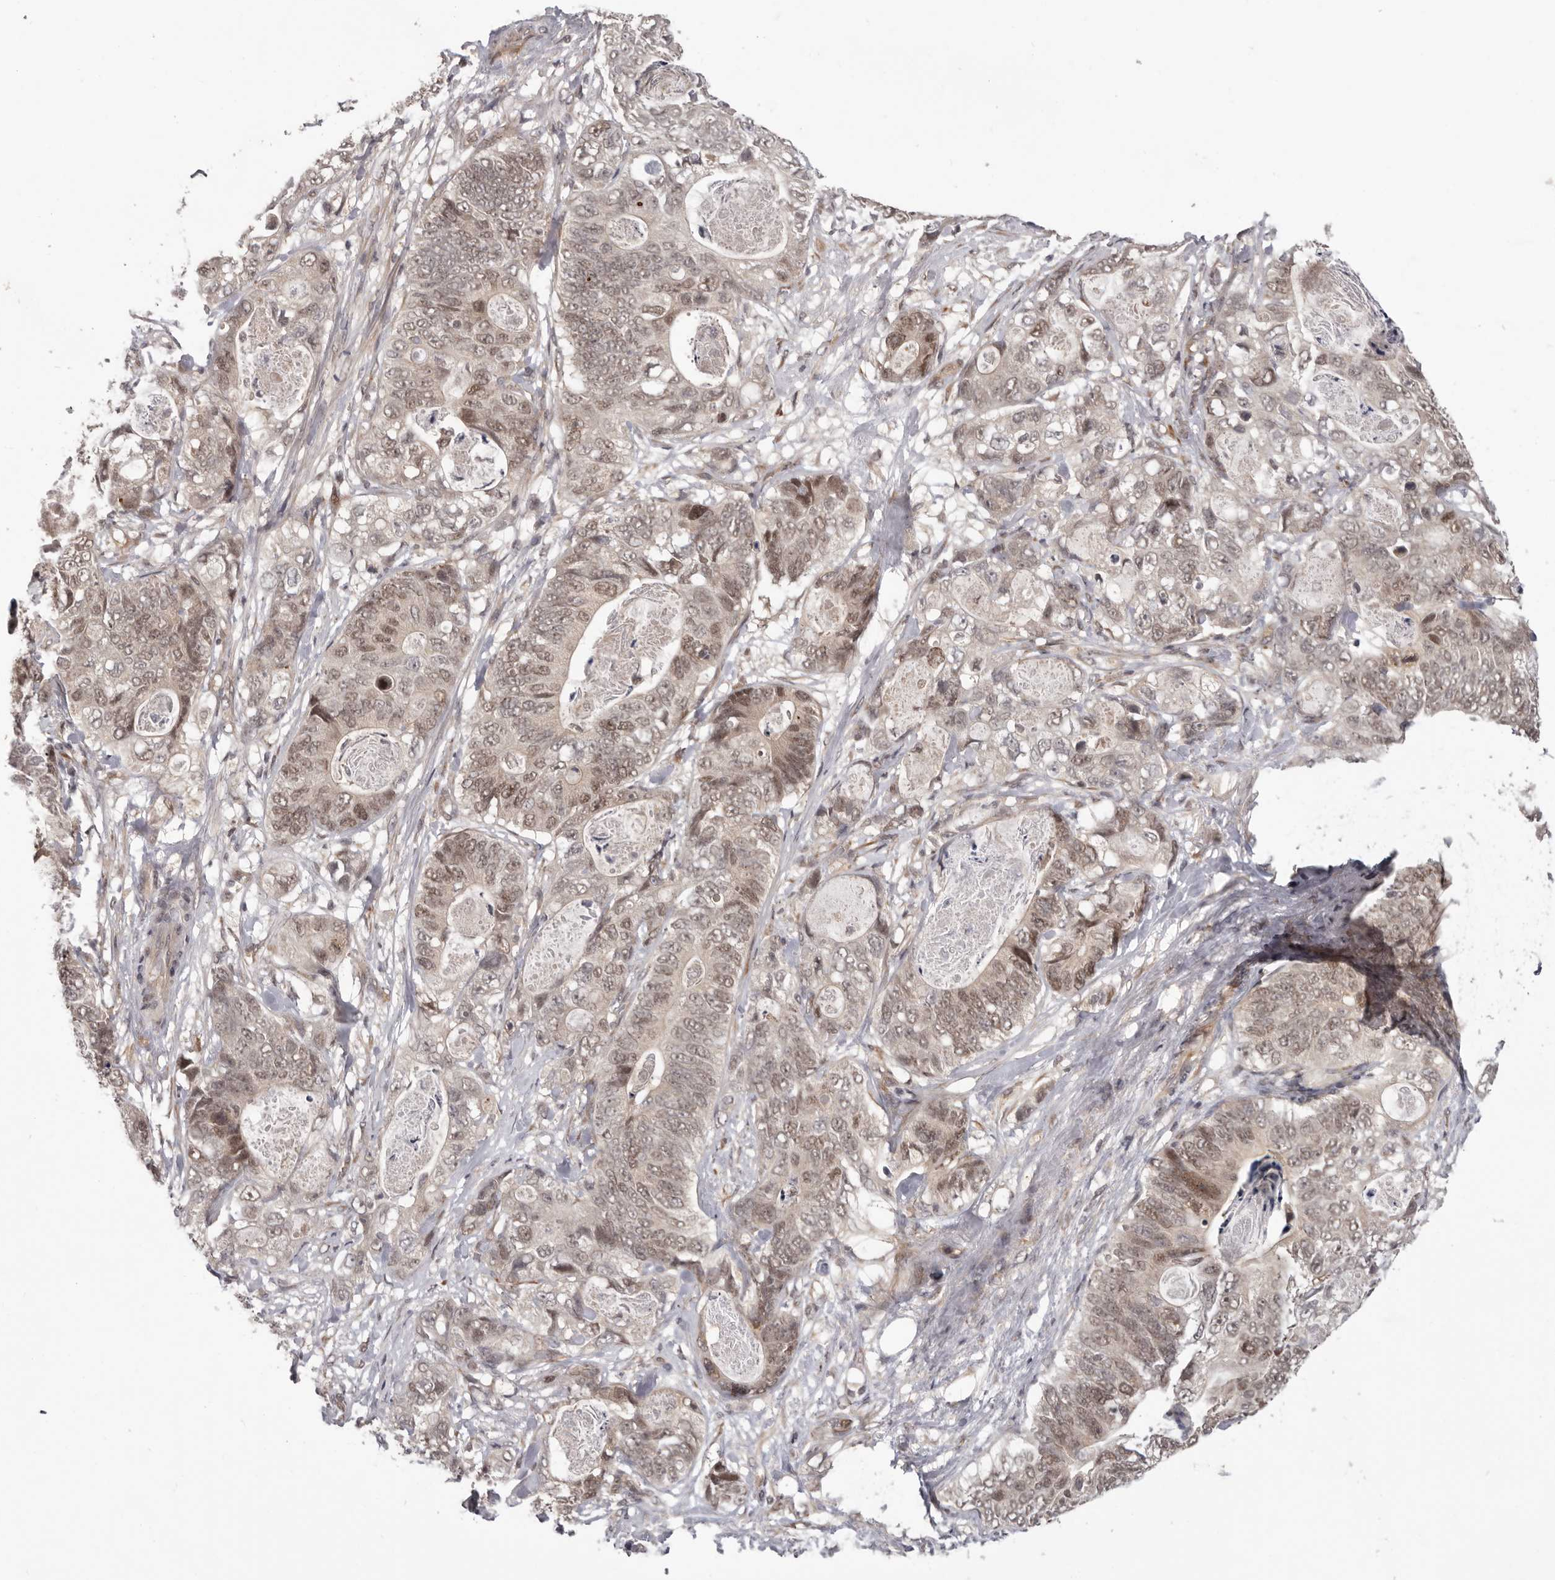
{"staining": {"intensity": "weak", "quantity": ">75%", "location": "cytoplasmic/membranous,nuclear"}, "tissue": "stomach cancer", "cell_type": "Tumor cells", "image_type": "cancer", "snomed": [{"axis": "morphology", "description": "Normal tissue, NOS"}, {"axis": "morphology", "description": "Adenocarcinoma, NOS"}, {"axis": "topography", "description": "Stomach"}], "caption": "A histopathology image showing weak cytoplasmic/membranous and nuclear positivity in about >75% of tumor cells in stomach cancer (adenocarcinoma), as visualized by brown immunohistochemical staining.", "gene": "TBX5", "patient": {"sex": "female", "age": 89}}